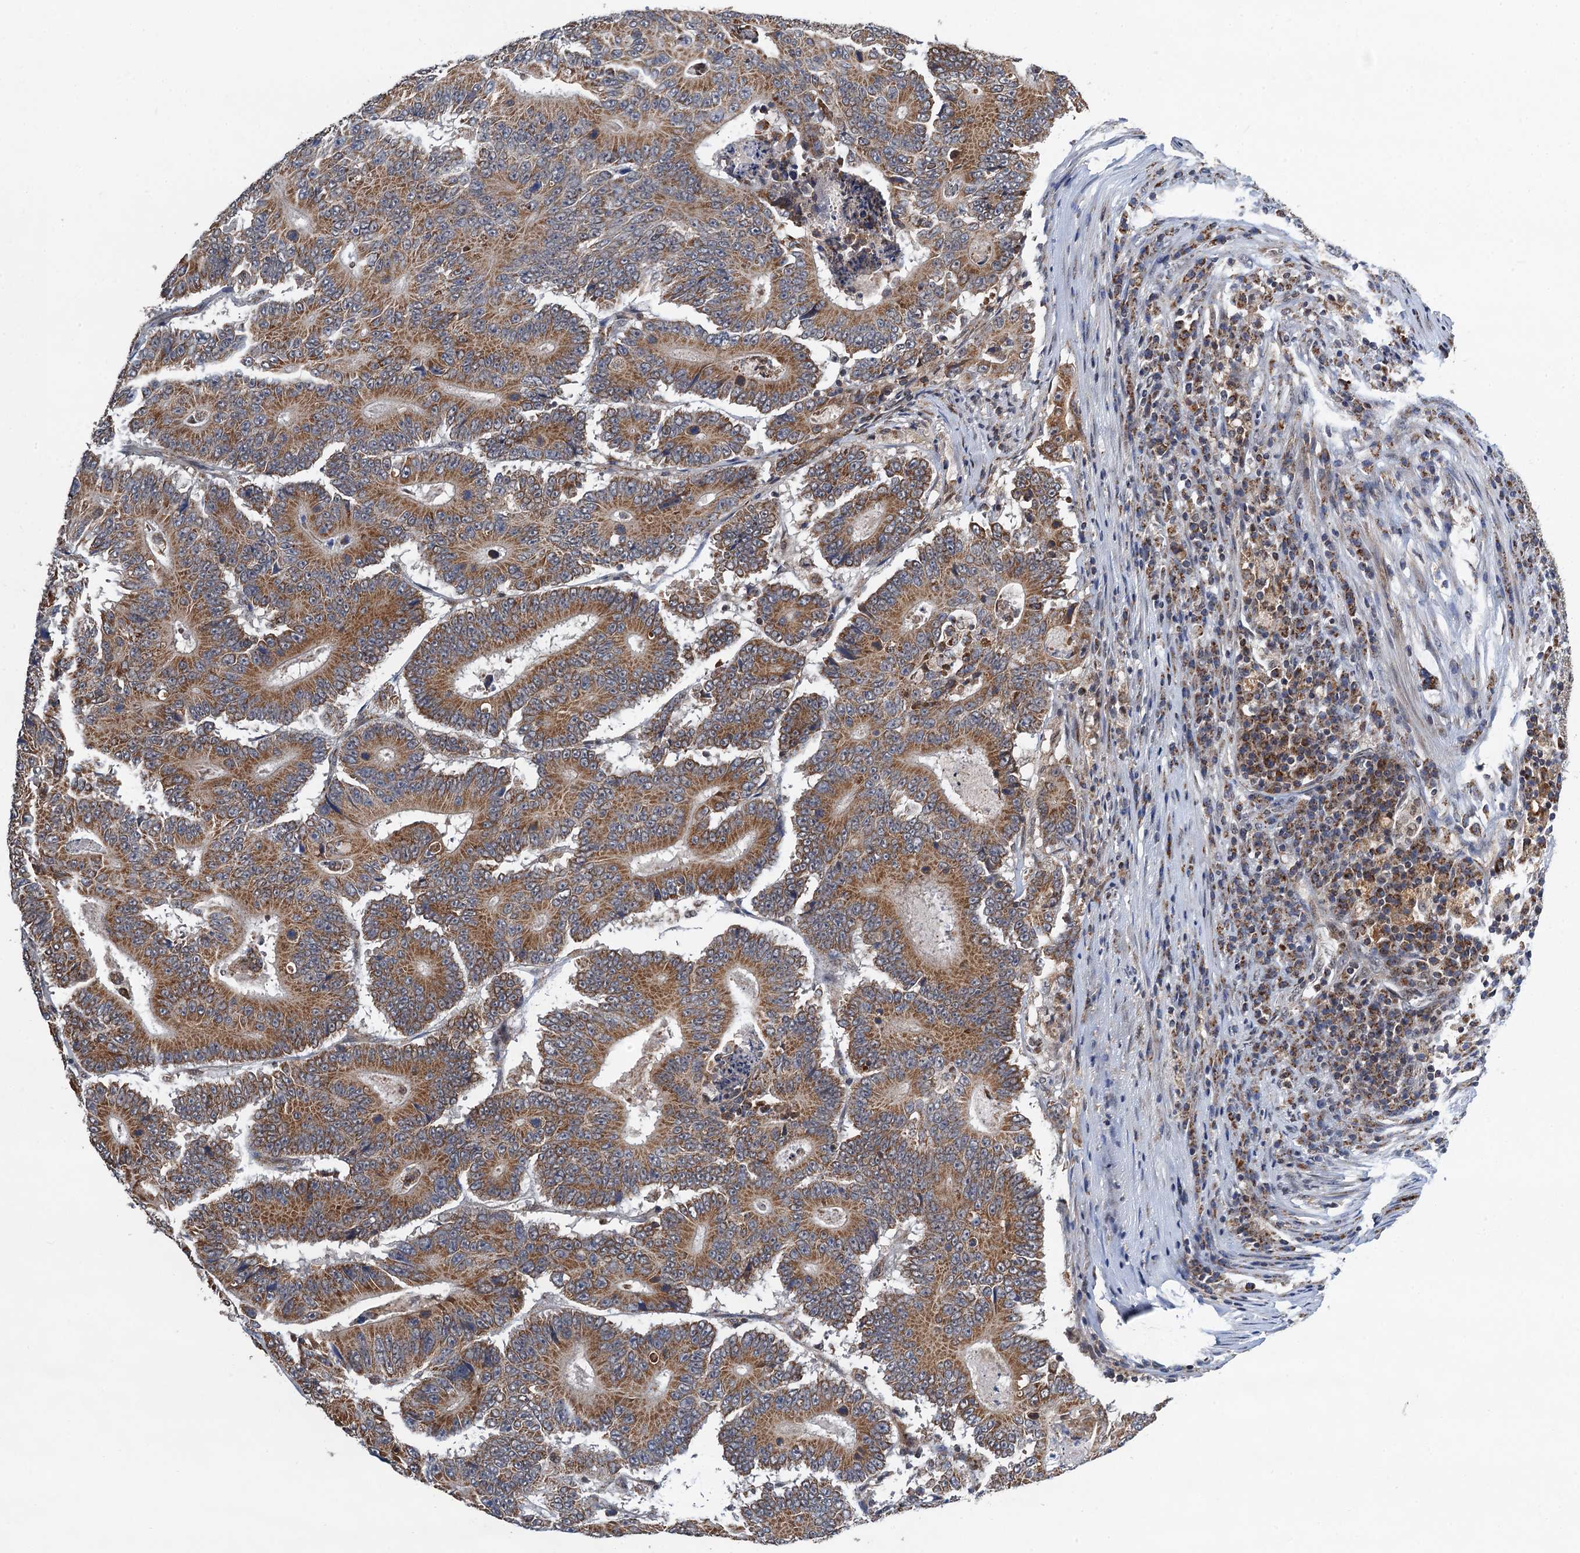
{"staining": {"intensity": "moderate", "quantity": ">75%", "location": "cytoplasmic/membranous"}, "tissue": "colorectal cancer", "cell_type": "Tumor cells", "image_type": "cancer", "snomed": [{"axis": "morphology", "description": "Adenocarcinoma, NOS"}, {"axis": "topography", "description": "Colon"}], "caption": "Protein positivity by immunohistochemistry shows moderate cytoplasmic/membranous staining in about >75% of tumor cells in adenocarcinoma (colorectal).", "gene": "CMPK2", "patient": {"sex": "male", "age": 83}}